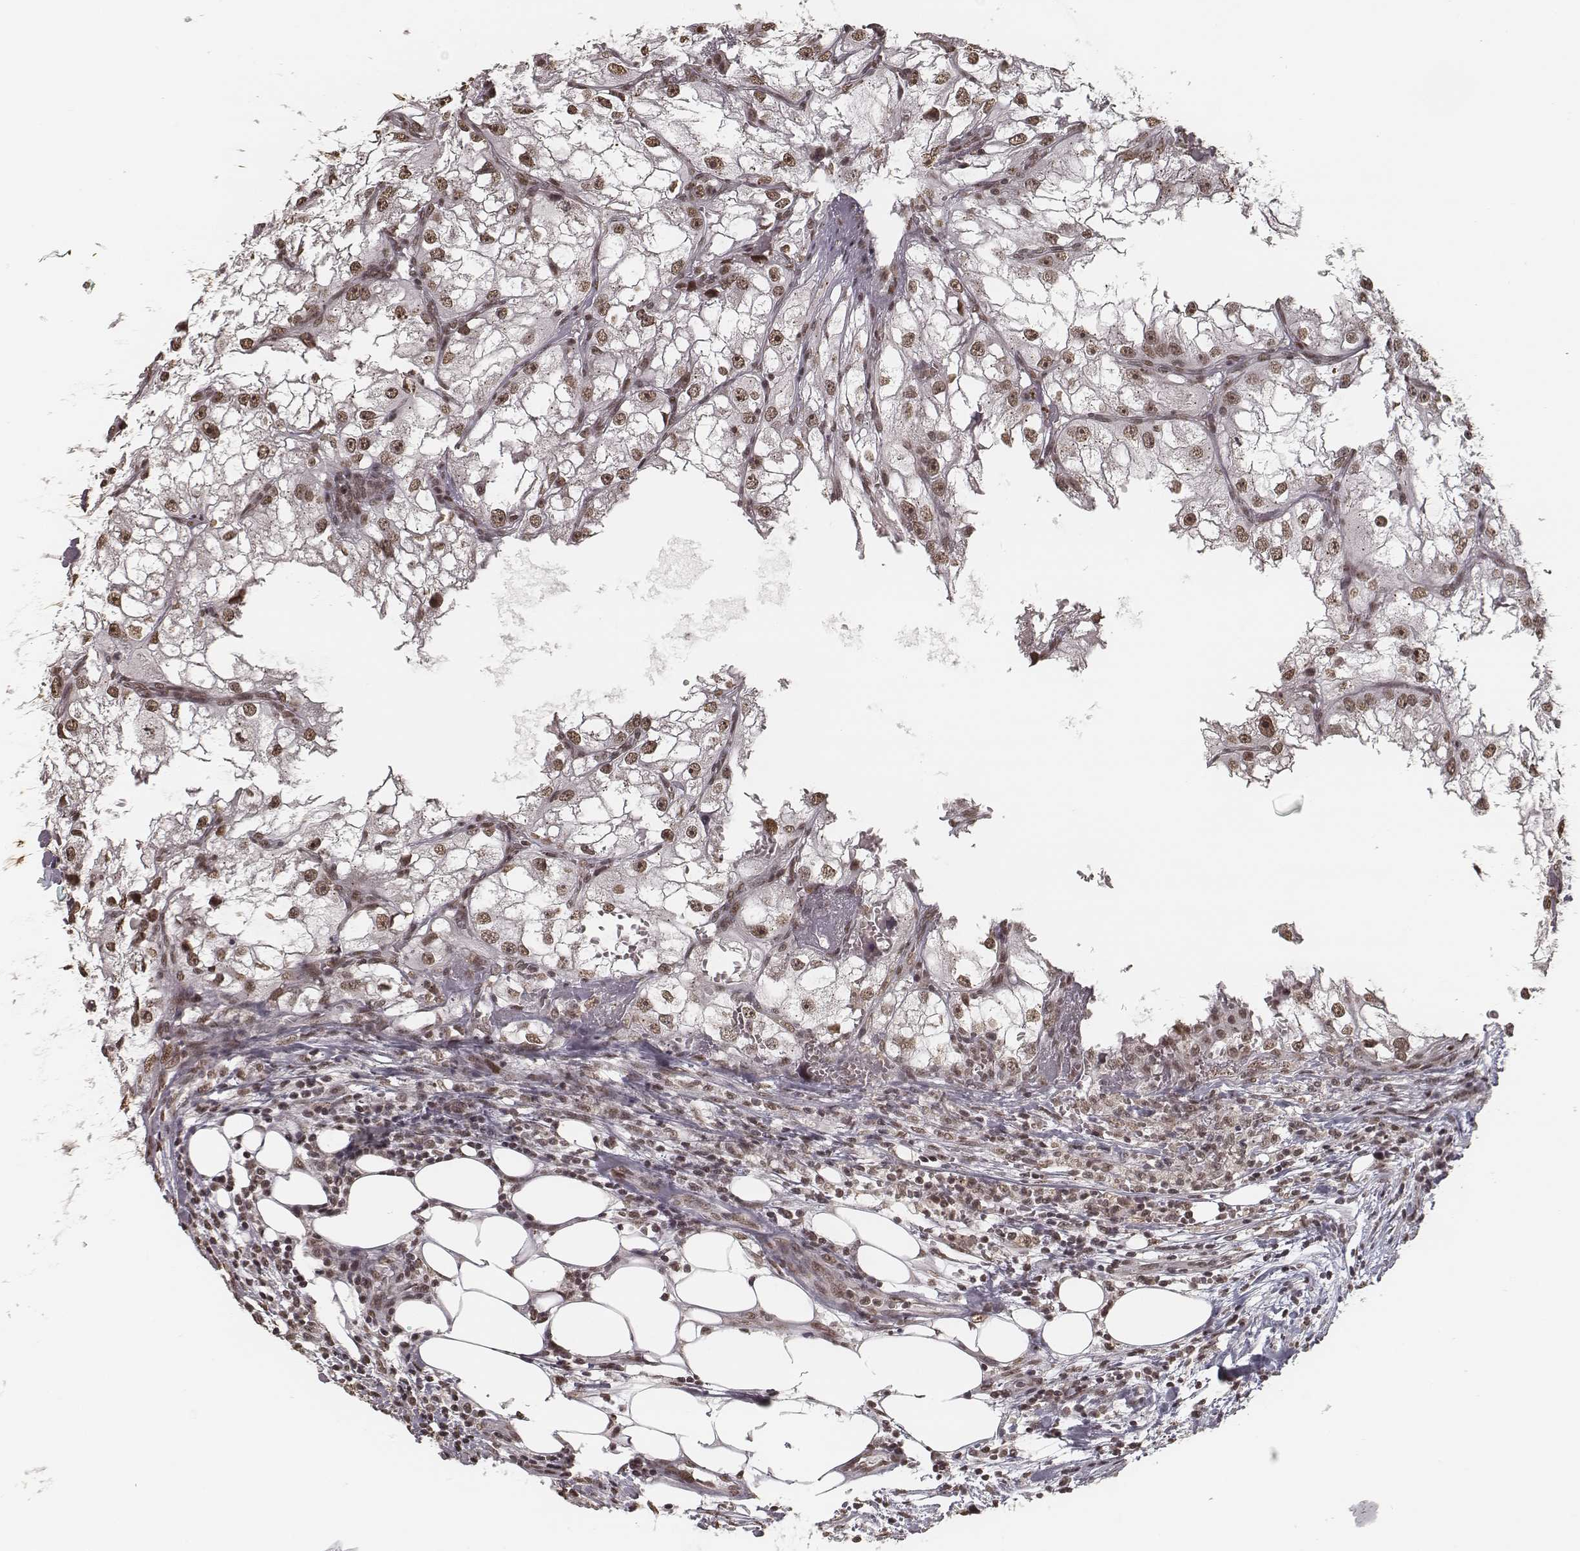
{"staining": {"intensity": "moderate", "quantity": ">75%", "location": "nuclear"}, "tissue": "renal cancer", "cell_type": "Tumor cells", "image_type": "cancer", "snomed": [{"axis": "morphology", "description": "Adenocarcinoma, NOS"}, {"axis": "topography", "description": "Kidney"}], "caption": "Protein staining of renal adenocarcinoma tissue reveals moderate nuclear positivity in about >75% of tumor cells. (Stains: DAB in brown, nuclei in blue, Microscopy: brightfield microscopy at high magnification).", "gene": "HMGA2", "patient": {"sex": "male", "age": 59}}